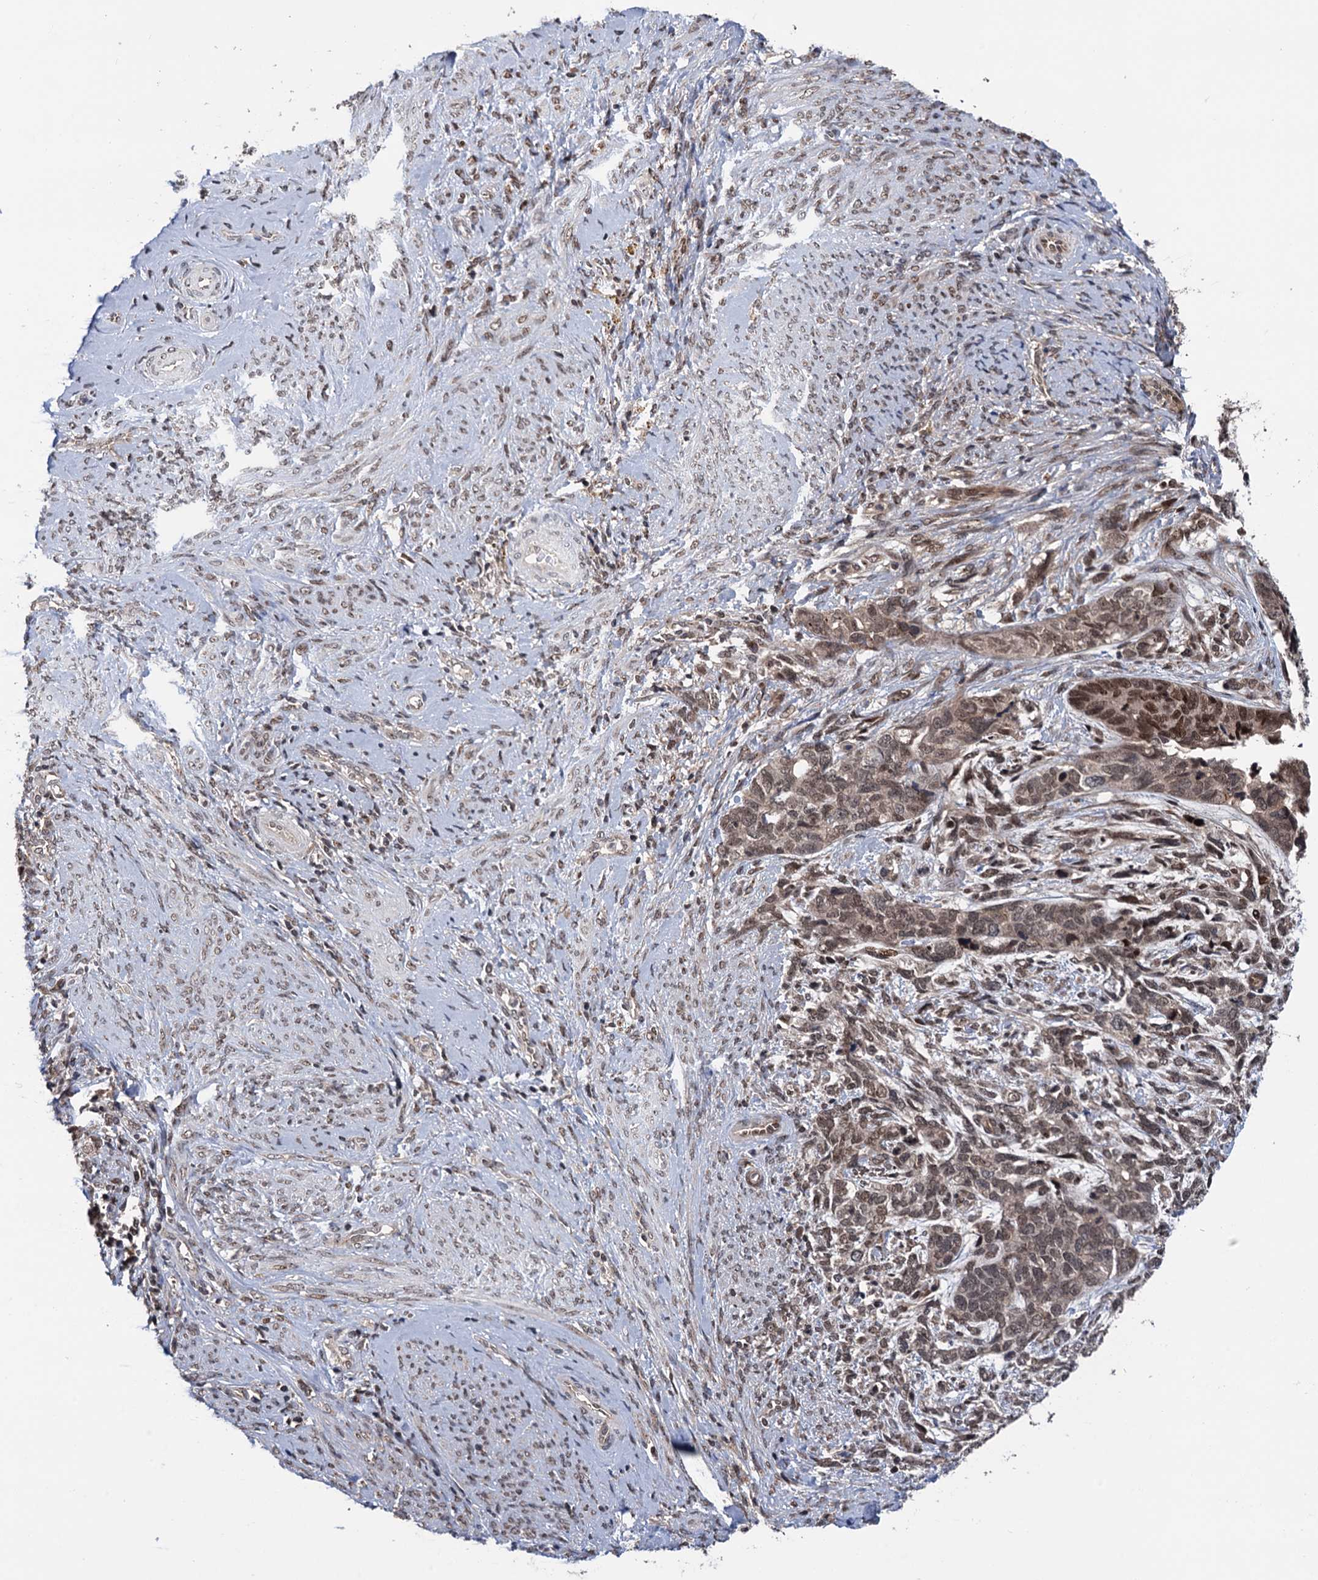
{"staining": {"intensity": "moderate", "quantity": "<25%", "location": "nuclear"}, "tissue": "cervical cancer", "cell_type": "Tumor cells", "image_type": "cancer", "snomed": [{"axis": "morphology", "description": "Squamous cell carcinoma, NOS"}, {"axis": "topography", "description": "Cervix"}], "caption": "Human cervical cancer stained with a brown dye displays moderate nuclear positive staining in approximately <25% of tumor cells.", "gene": "RASSF4", "patient": {"sex": "female", "age": 63}}